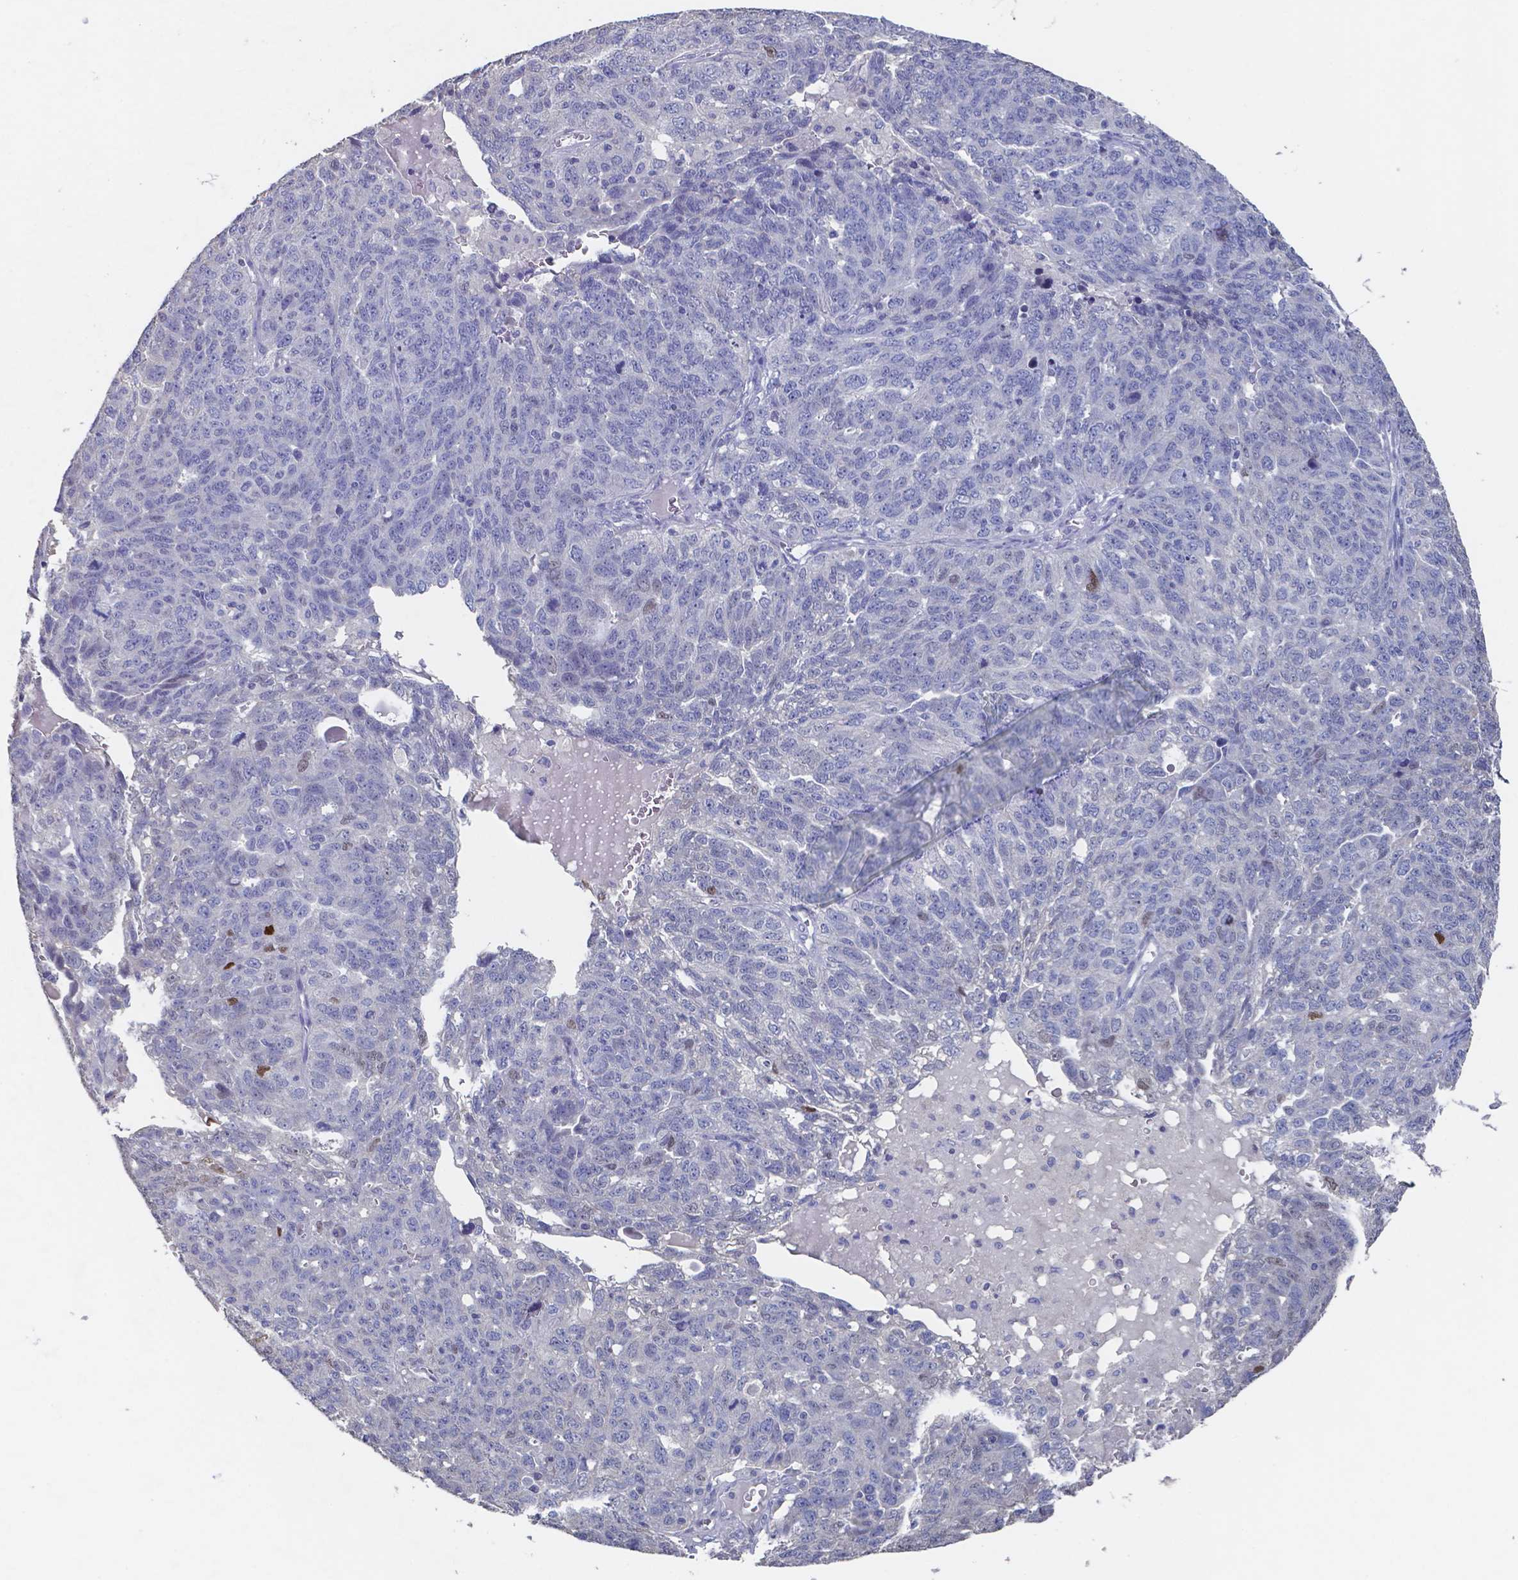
{"staining": {"intensity": "moderate", "quantity": "<25%", "location": "nuclear"}, "tissue": "ovarian cancer", "cell_type": "Tumor cells", "image_type": "cancer", "snomed": [{"axis": "morphology", "description": "Cystadenocarcinoma, serous, NOS"}, {"axis": "topography", "description": "Ovary"}], "caption": "Human ovarian cancer (serous cystadenocarcinoma) stained with a protein marker exhibits moderate staining in tumor cells.", "gene": "FOXJ1", "patient": {"sex": "female", "age": 71}}